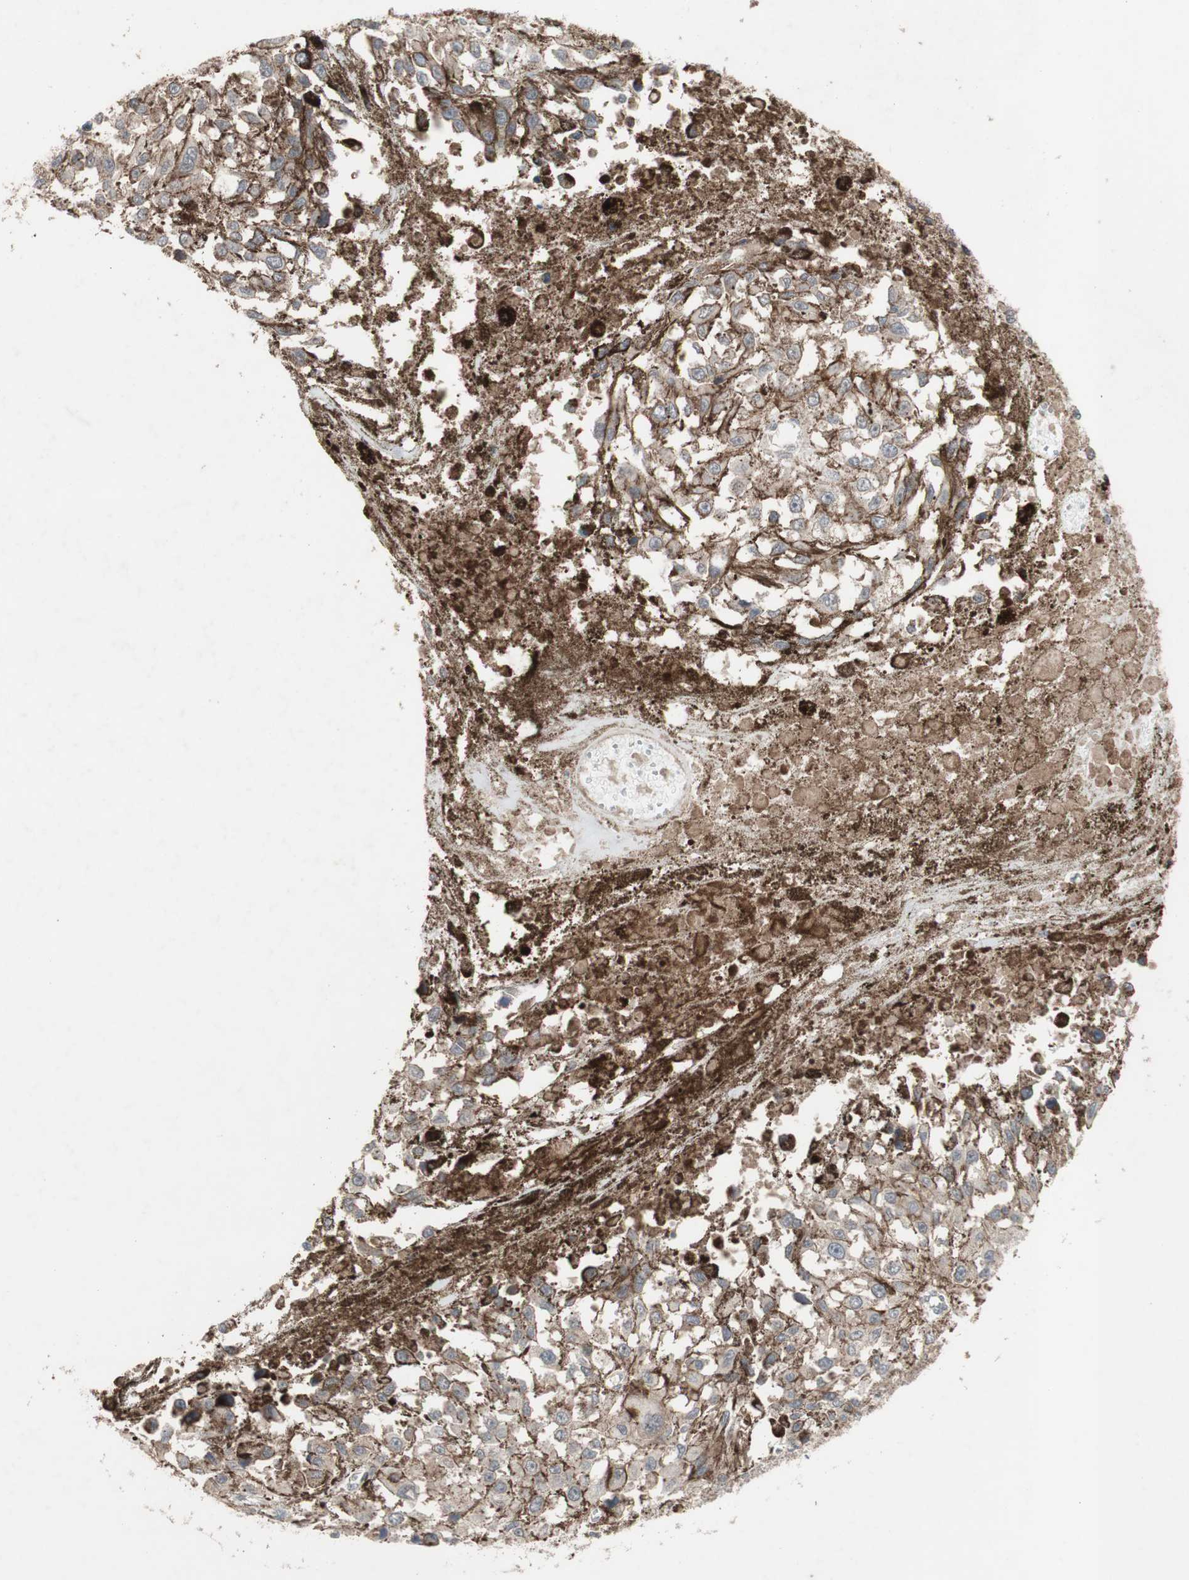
{"staining": {"intensity": "strong", "quantity": ">75%", "location": "cytoplasmic/membranous"}, "tissue": "melanoma", "cell_type": "Tumor cells", "image_type": "cancer", "snomed": [{"axis": "morphology", "description": "Malignant melanoma, Metastatic site"}, {"axis": "topography", "description": "Lymph node"}], "caption": "Melanoma stained with immunohistochemistry (IHC) demonstrates strong cytoplasmic/membranous expression in about >75% of tumor cells.", "gene": "OAZ1", "patient": {"sex": "male", "age": 59}}